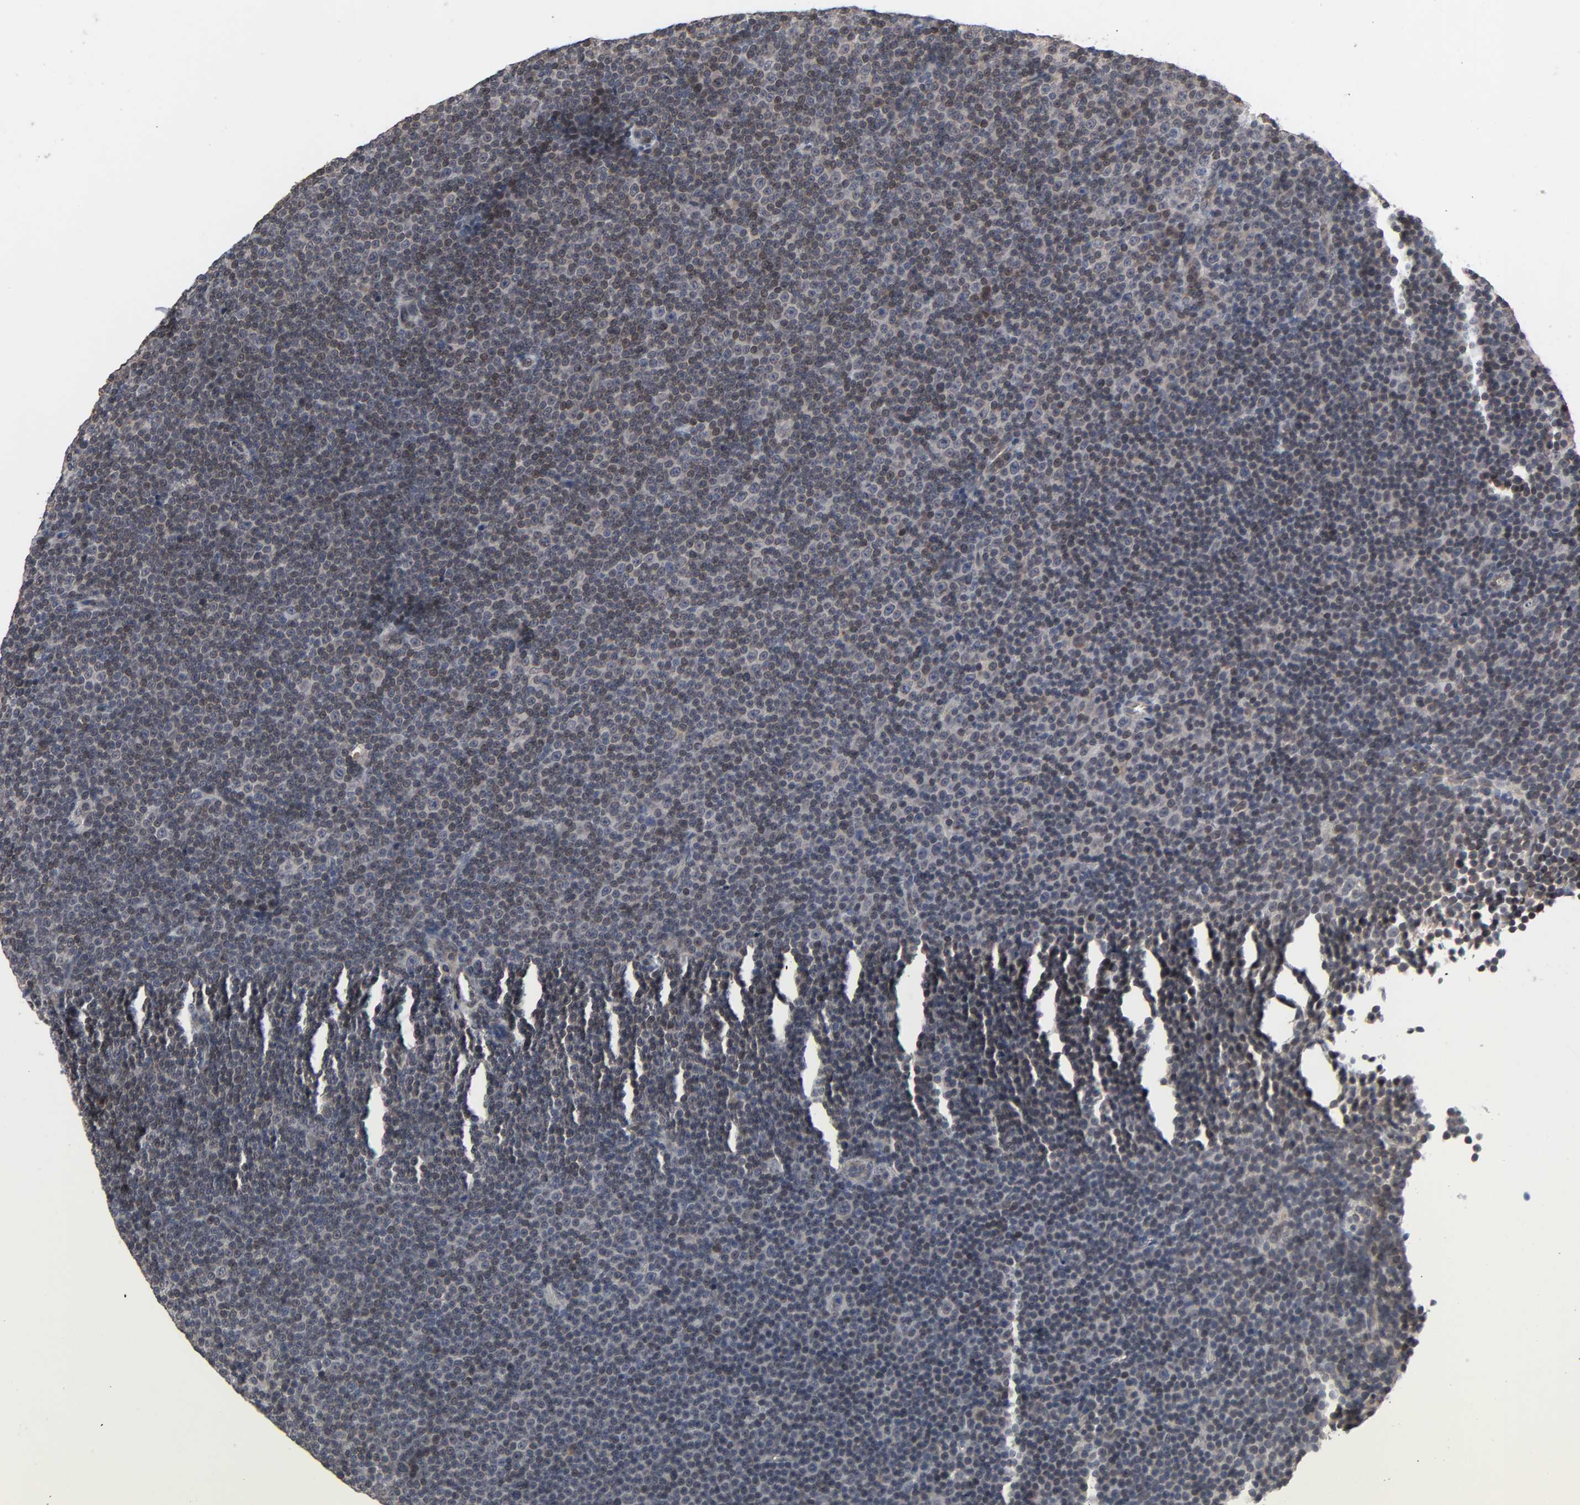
{"staining": {"intensity": "moderate", "quantity": "25%-75%", "location": "nuclear"}, "tissue": "lymphoma", "cell_type": "Tumor cells", "image_type": "cancer", "snomed": [{"axis": "morphology", "description": "Malignant lymphoma, non-Hodgkin's type, Low grade"}, {"axis": "topography", "description": "Lymph node"}], "caption": "Moderate nuclear positivity is present in approximately 25%-75% of tumor cells in lymphoma.", "gene": "CCDC175", "patient": {"sex": "female", "age": 67}}